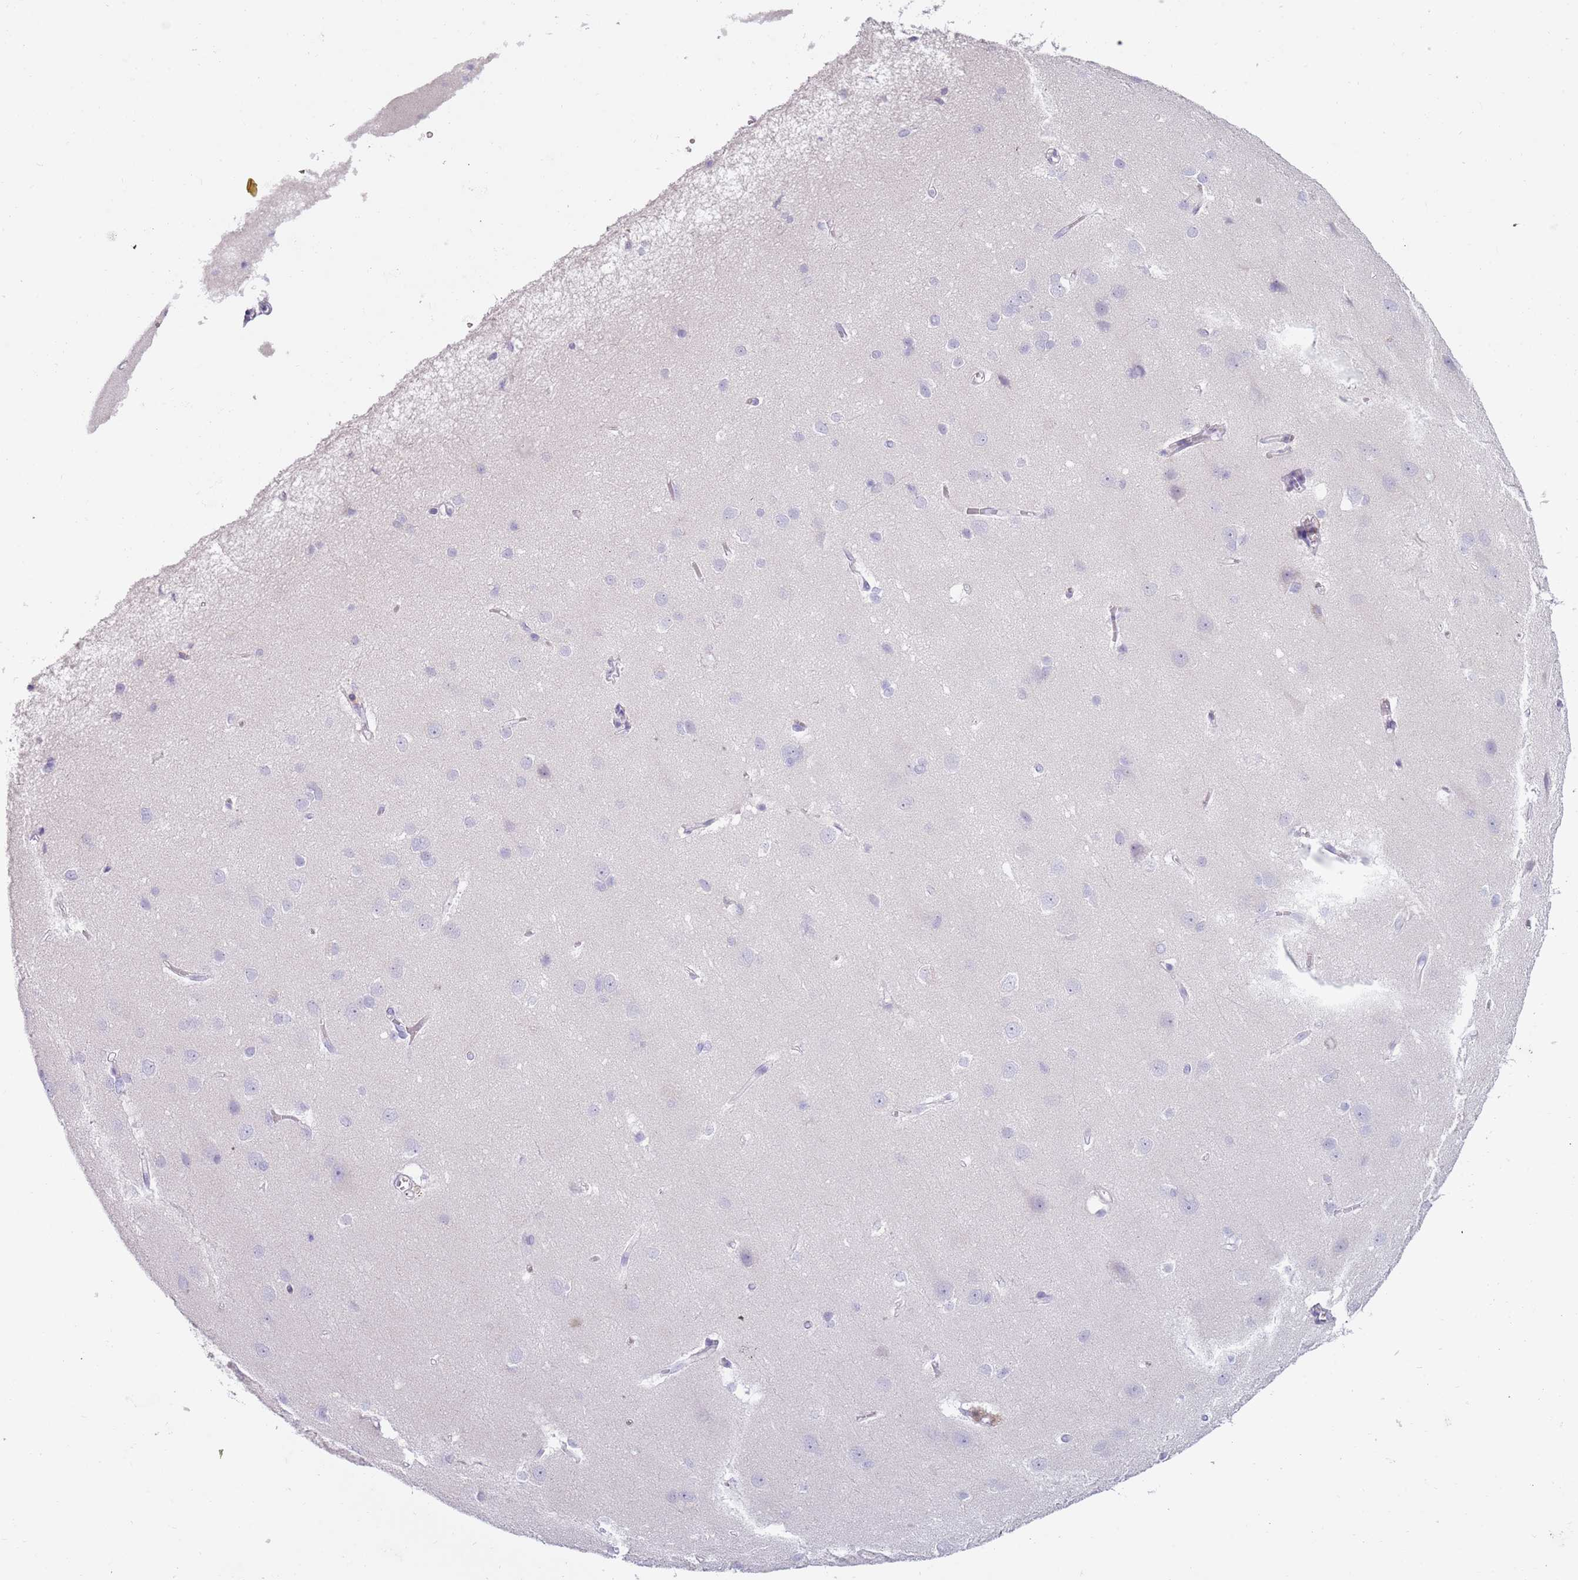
{"staining": {"intensity": "negative", "quantity": "none", "location": "none"}, "tissue": "cerebral cortex", "cell_type": "Endothelial cells", "image_type": "normal", "snomed": [{"axis": "morphology", "description": "Normal tissue, NOS"}, {"axis": "topography", "description": "Cerebral cortex"}], "caption": "DAB (3,3'-diaminobenzidine) immunohistochemical staining of normal human cerebral cortex demonstrates no significant expression in endothelial cells.", "gene": "NWD2", "patient": {"sex": "male", "age": 37}}